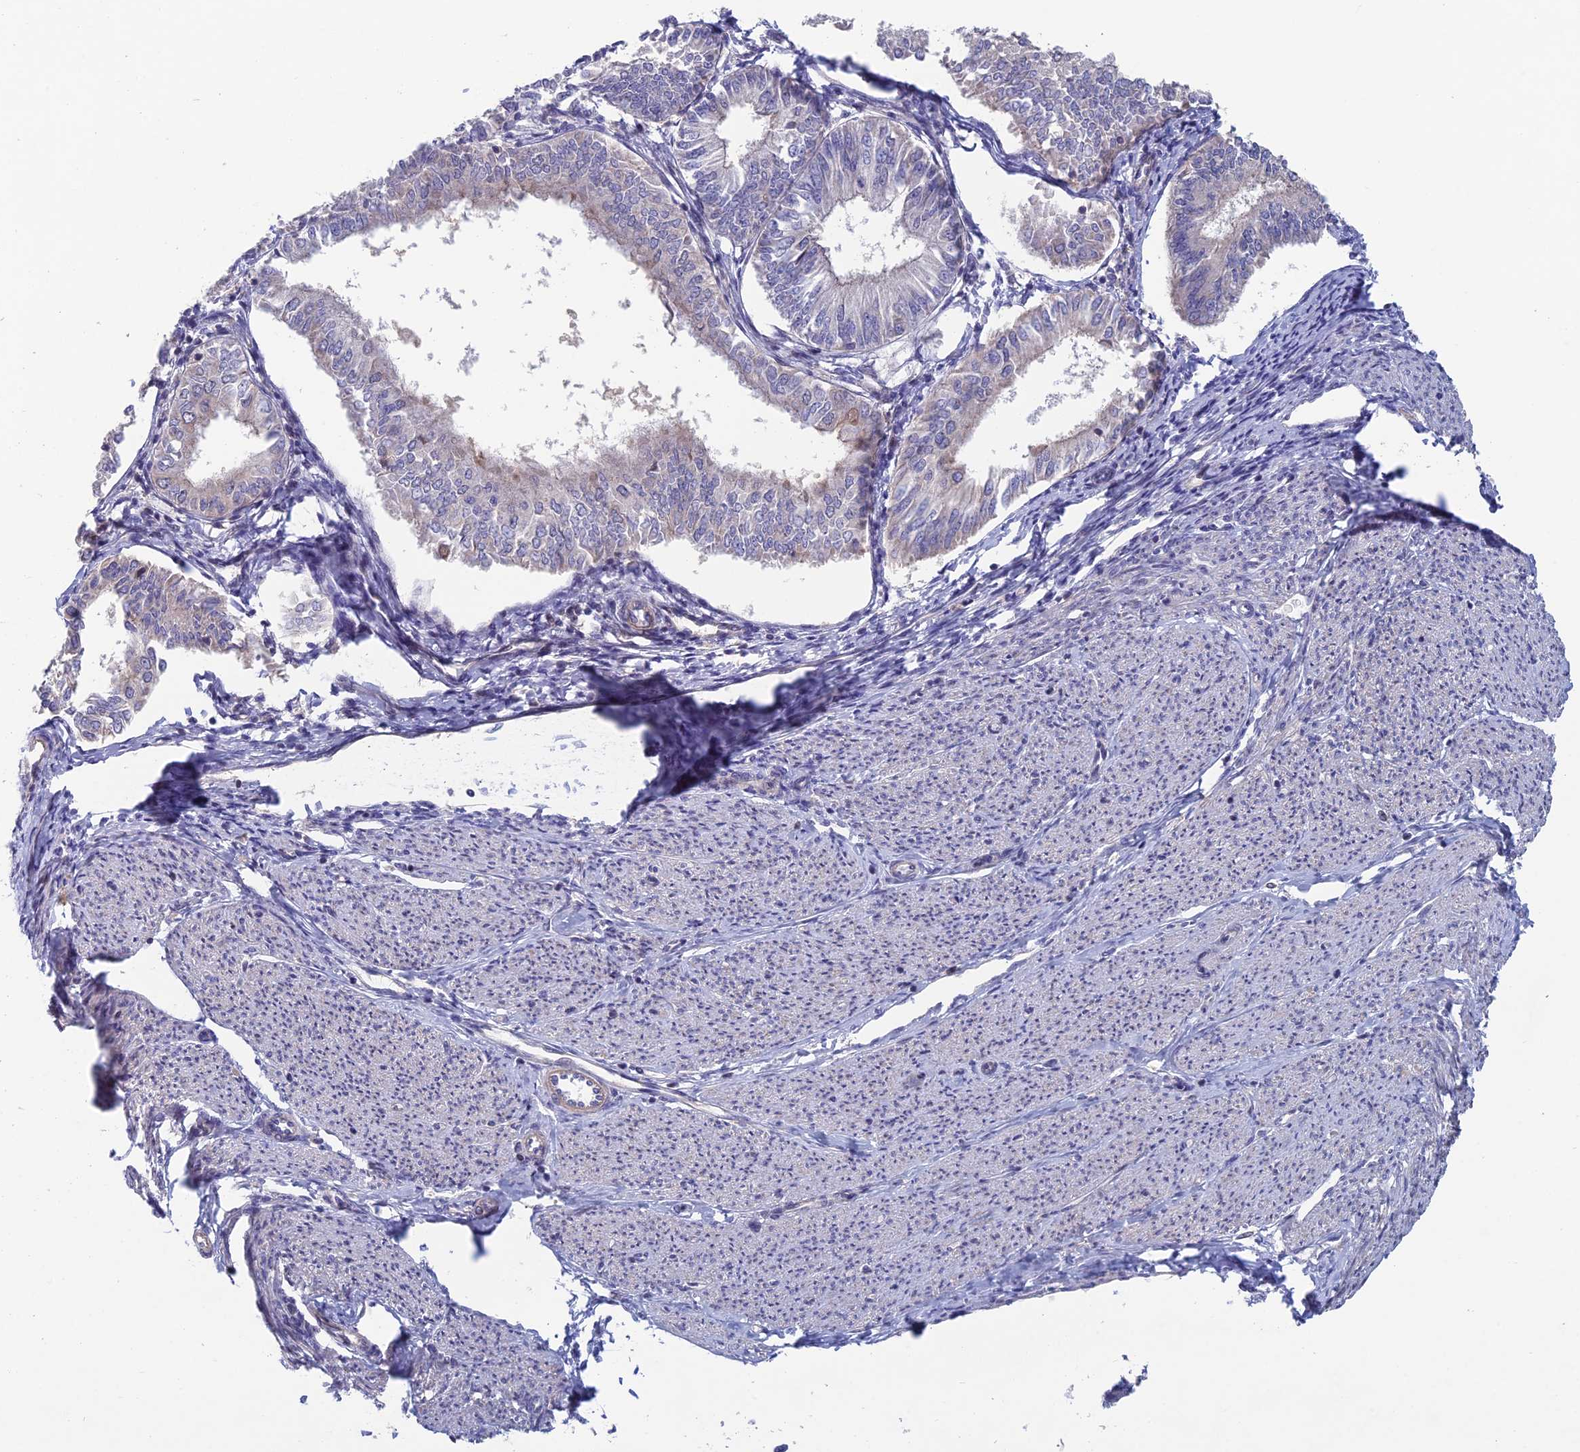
{"staining": {"intensity": "negative", "quantity": "none", "location": "none"}, "tissue": "endometrial cancer", "cell_type": "Tumor cells", "image_type": "cancer", "snomed": [{"axis": "morphology", "description": "Adenocarcinoma, NOS"}, {"axis": "topography", "description": "Endometrium"}], "caption": "Endometrial adenocarcinoma was stained to show a protein in brown. There is no significant expression in tumor cells.", "gene": "USP37", "patient": {"sex": "female", "age": 58}}